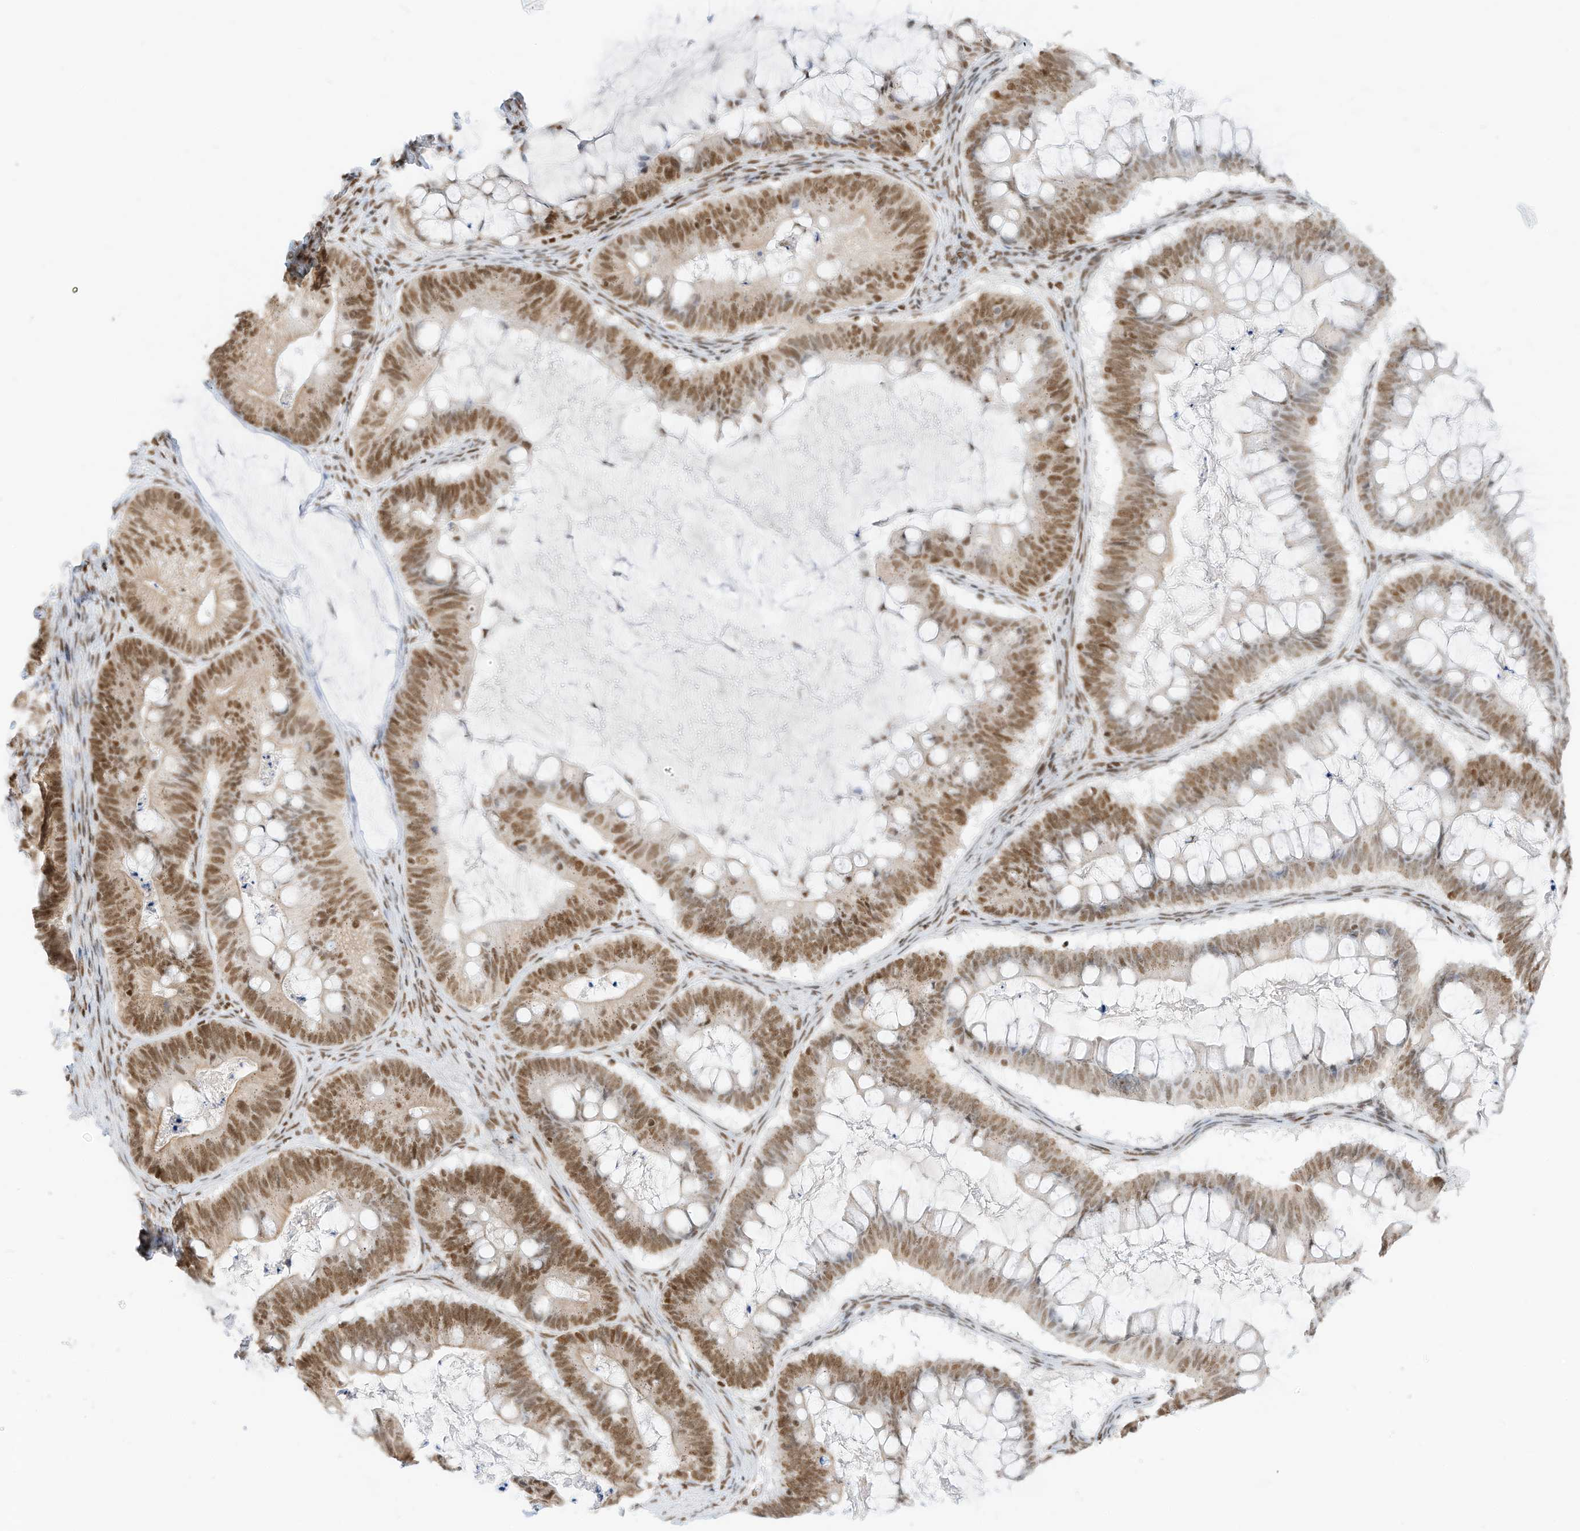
{"staining": {"intensity": "moderate", "quantity": ">75%", "location": "nuclear"}, "tissue": "ovarian cancer", "cell_type": "Tumor cells", "image_type": "cancer", "snomed": [{"axis": "morphology", "description": "Cystadenocarcinoma, mucinous, NOS"}, {"axis": "topography", "description": "Ovary"}], "caption": "An image of ovarian cancer (mucinous cystadenocarcinoma) stained for a protein exhibits moderate nuclear brown staining in tumor cells.", "gene": "SMARCA2", "patient": {"sex": "female", "age": 61}}